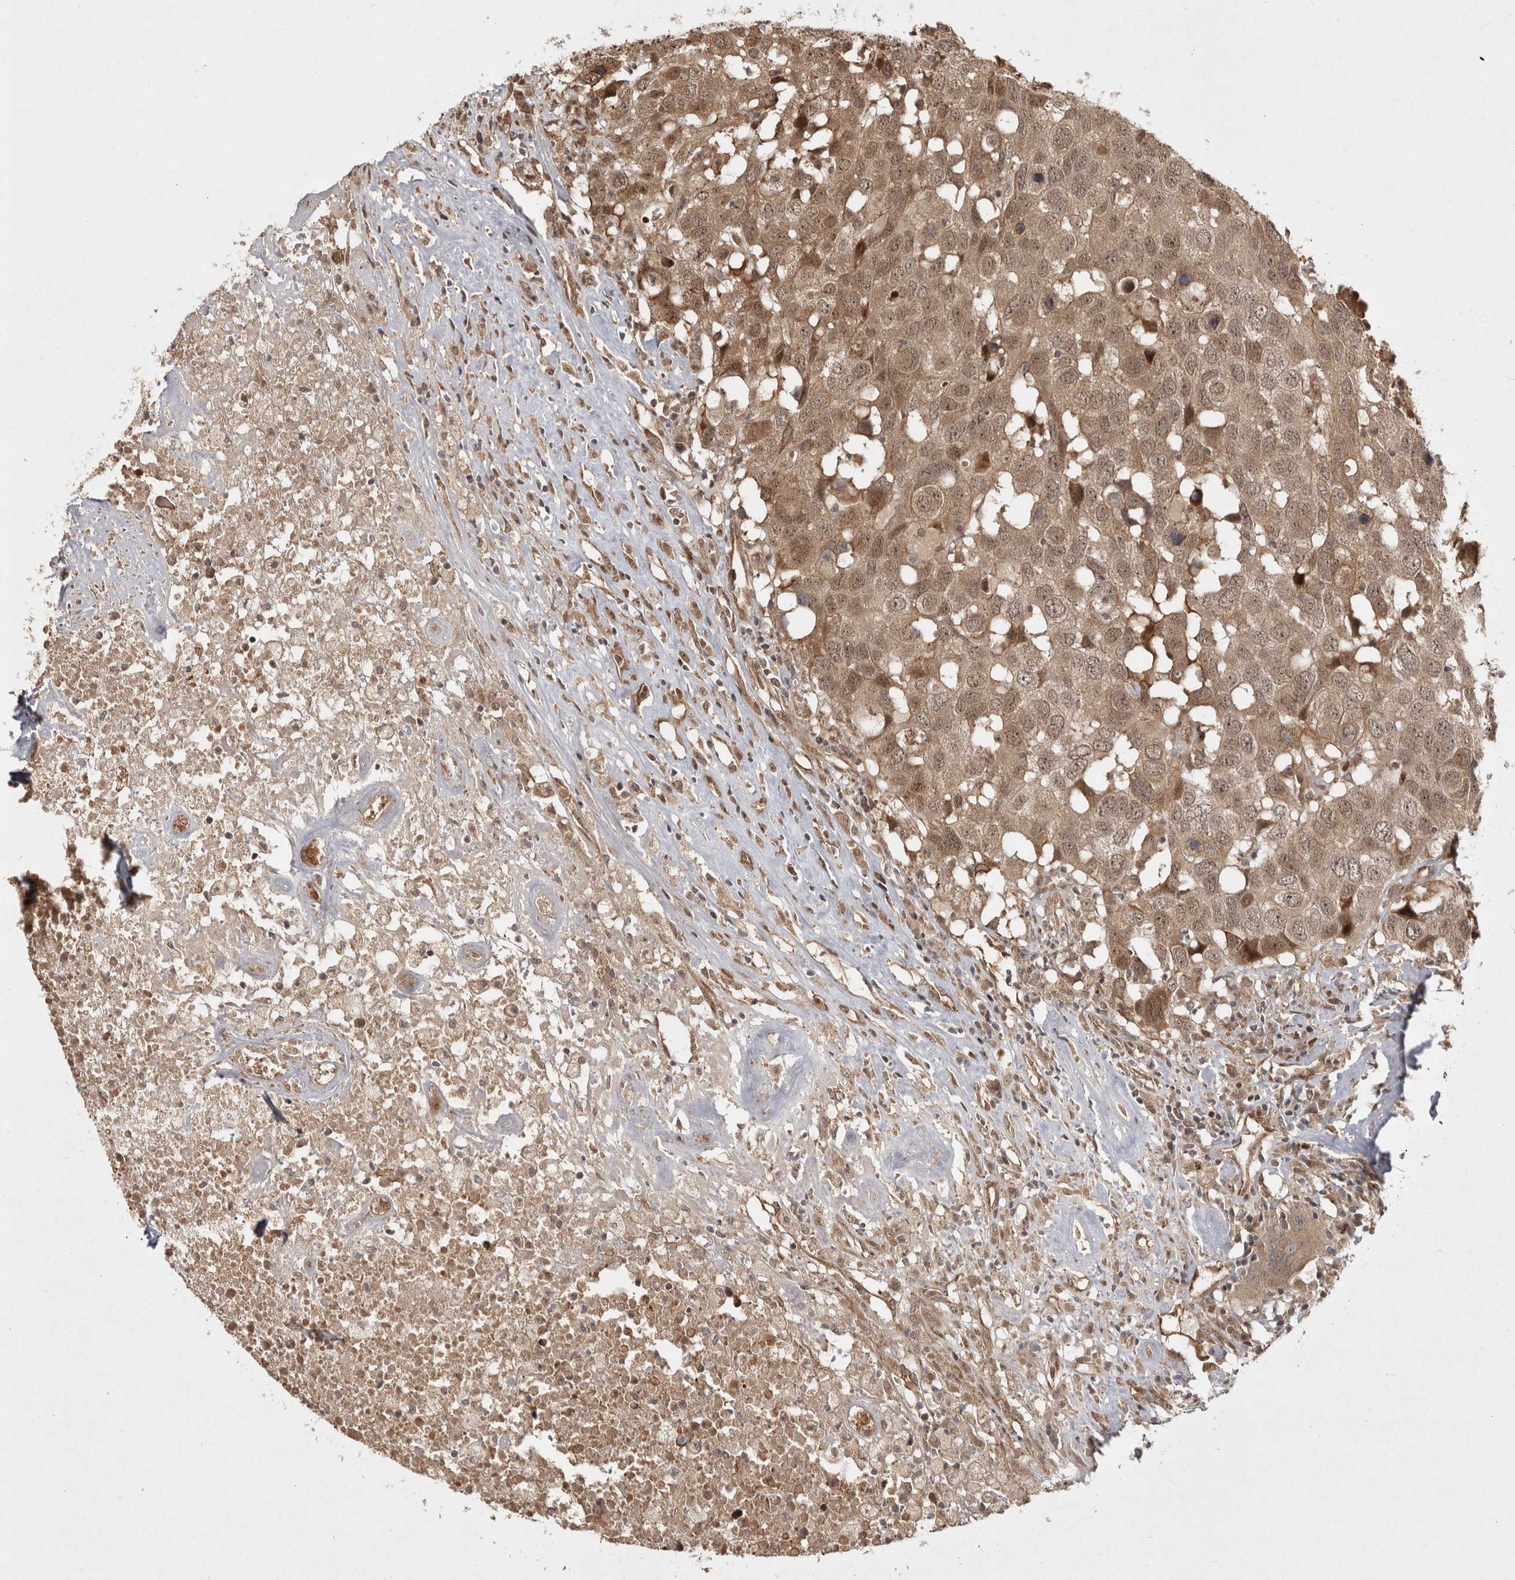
{"staining": {"intensity": "weak", "quantity": ">75%", "location": "cytoplasmic/membranous,nuclear"}, "tissue": "head and neck cancer", "cell_type": "Tumor cells", "image_type": "cancer", "snomed": [{"axis": "morphology", "description": "Squamous cell carcinoma, NOS"}, {"axis": "topography", "description": "Head-Neck"}], "caption": "Immunohistochemical staining of human squamous cell carcinoma (head and neck) demonstrates weak cytoplasmic/membranous and nuclear protein positivity in approximately >75% of tumor cells.", "gene": "CAMSAP2", "patient": {"sex": "male", "age": 66}}